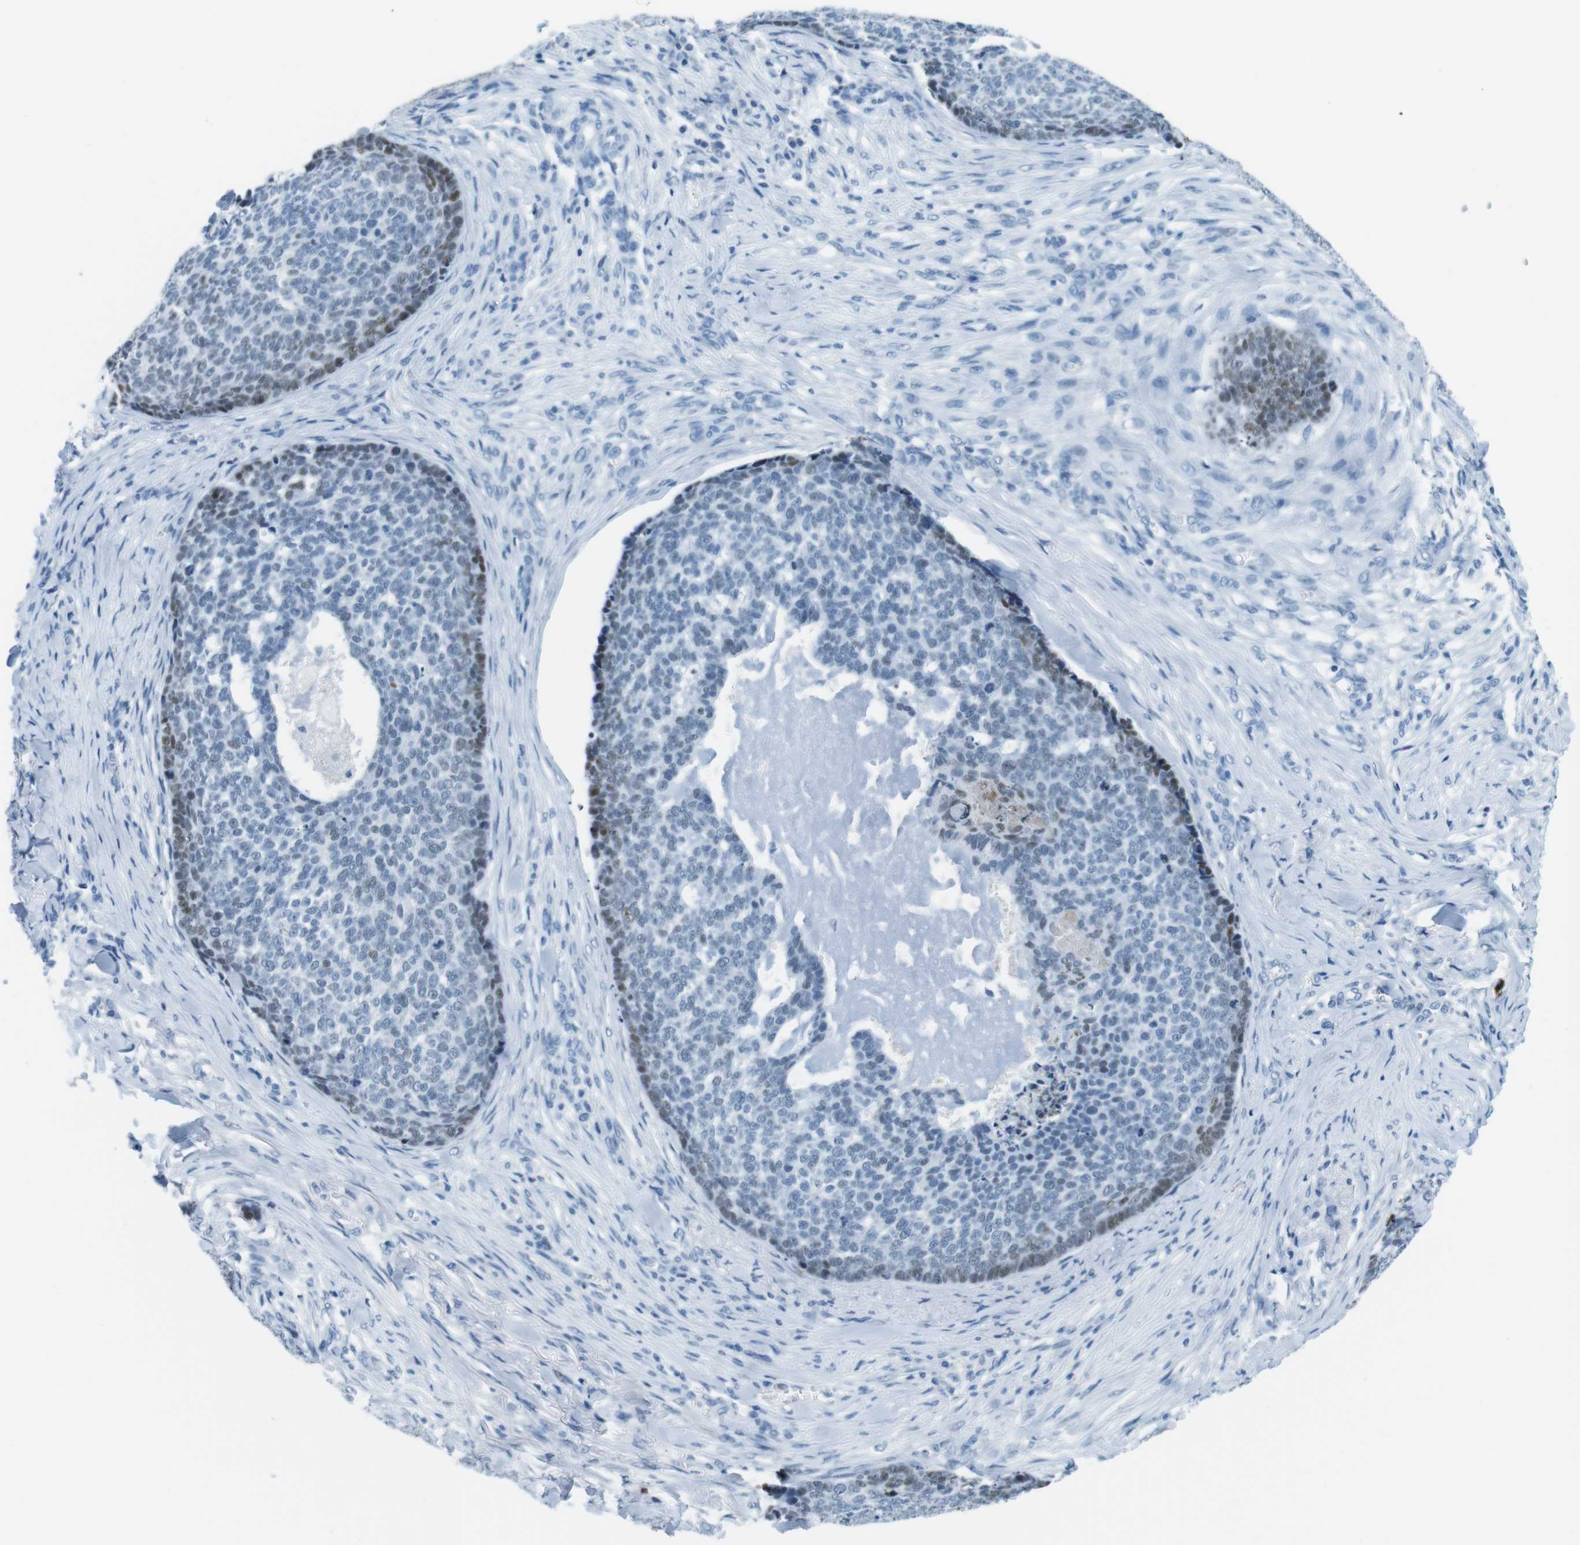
{"staining": {"intensity": "moderate", "quantity": "<25%", "location": "nuclear"}, "tissue": "skin cancer", "cell_type": "Tumor cells", "image_type": "cancer", "snomed": [{"axis": "morphology", "description": "Basal cell carcinoma"}, {"axis": "topography", "description": "Skin"}], "caption": "Basal cell carcinoma (skin) was stained to show a protein in brown. There is low levels of moderate nuclear staining in approximately <25% of tumor cells.", "gene": "TFAP2C", "patient": {"sex": "male", "age": 84}}